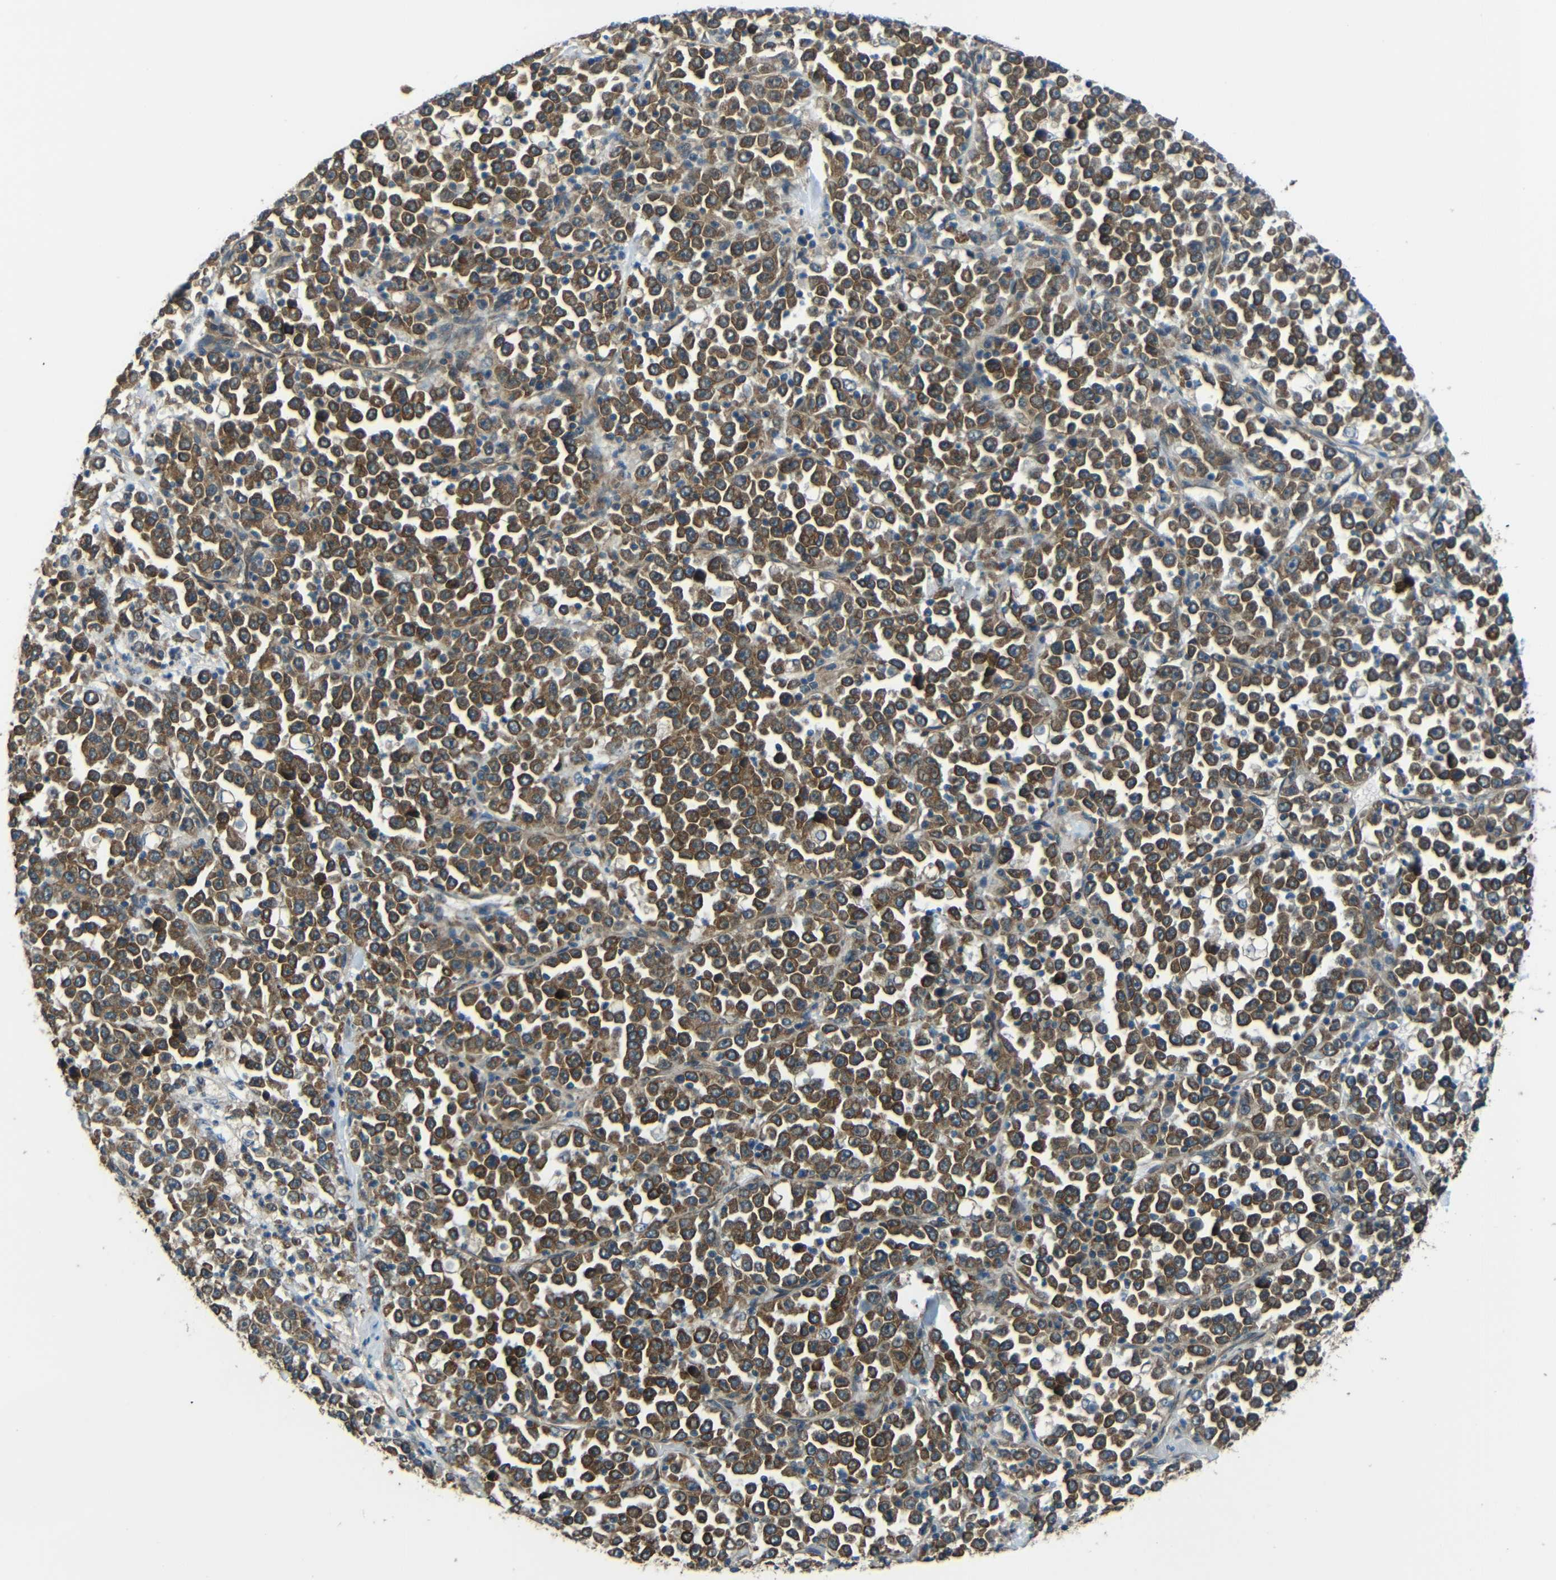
{"staining": {"intensity": "moderate", "quantity": ">75%", "location": "cytoplasmic/membranous"}, "tissue": "stomach cancer", "cell_type": "Tumor cells", "image_type": "cancer", "snomed": [{"axis": "morphology", "description": "Normal tissue, NOS"}, {"axis": "morphology", "description": "Adenocarcinoma, NOS"}, {"axis": "topography", "description": "Stomach, upper"}, {"axis": "topography", "description": "Stomach"}], "caption": "The histopathology image exhibits a brown stain indicating the presence of a protein in the cytoplasmic/membranous of tumor cells in adenocarcinoma (stomach). (DAB (3,3'-diaminobenzidine) IHC with brightfield microscopy, high magnification).", "gene": "VAPB", "patient": {"sex": "male", "age": 59}}